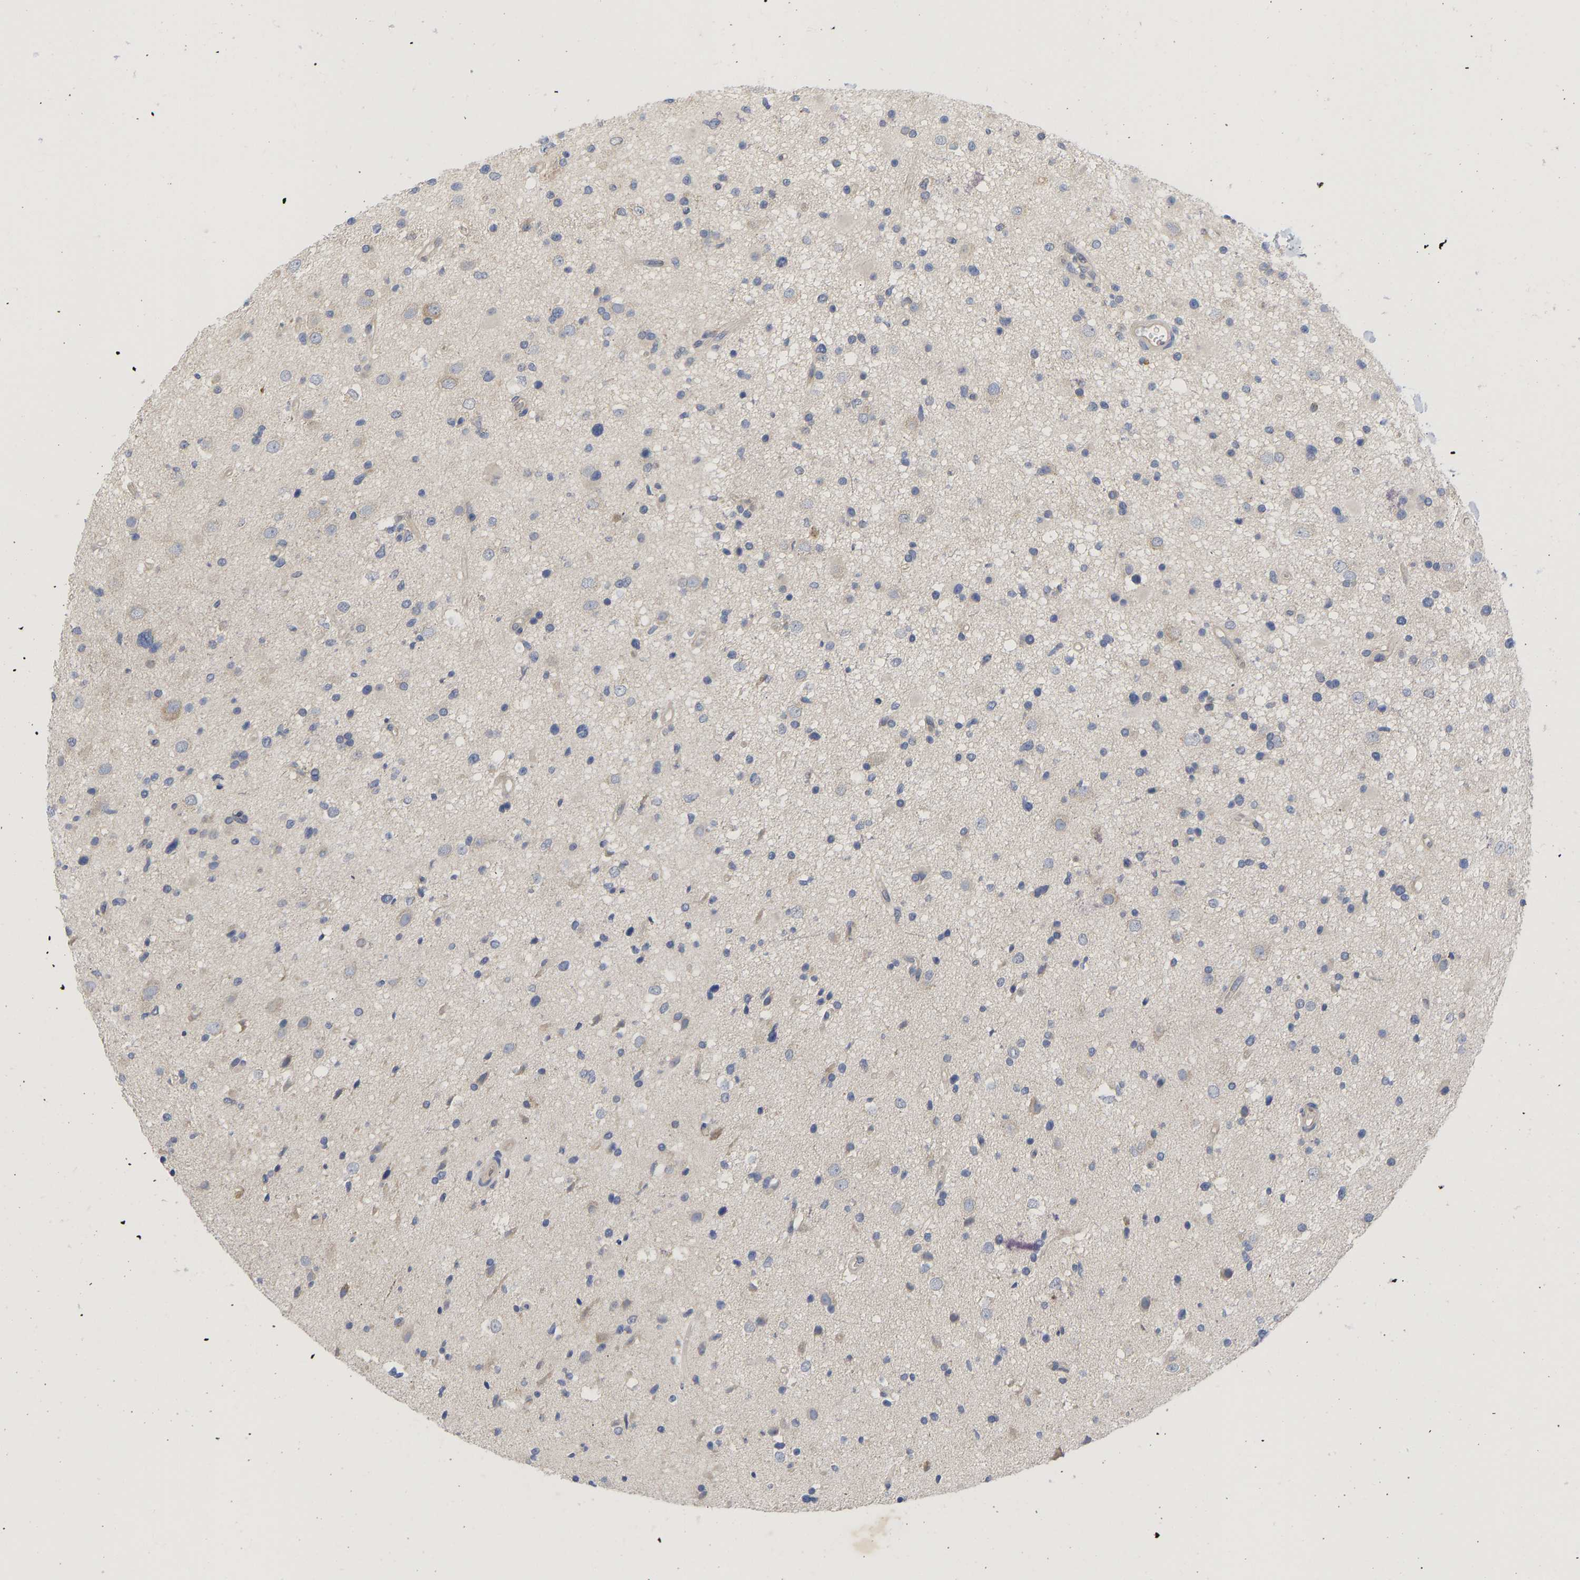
{"staining": {"intensity": "negative", "quantity": "none", "location": "none"}, "tissue": "glioma", "cell_type": "Tumor cells", "image_type": "cancer", "snomed": [{"axis": "morphology", "description": "Glioma, malignant, High grade"}, {"axis": "topography", "description": "Brain"}], "caption": "An IHC micrograph of glioma is shown. There is no staining in tumor cells of glioma.", "gene": "MAP2K3", "patient": {"sex": "male", "age": 33}}